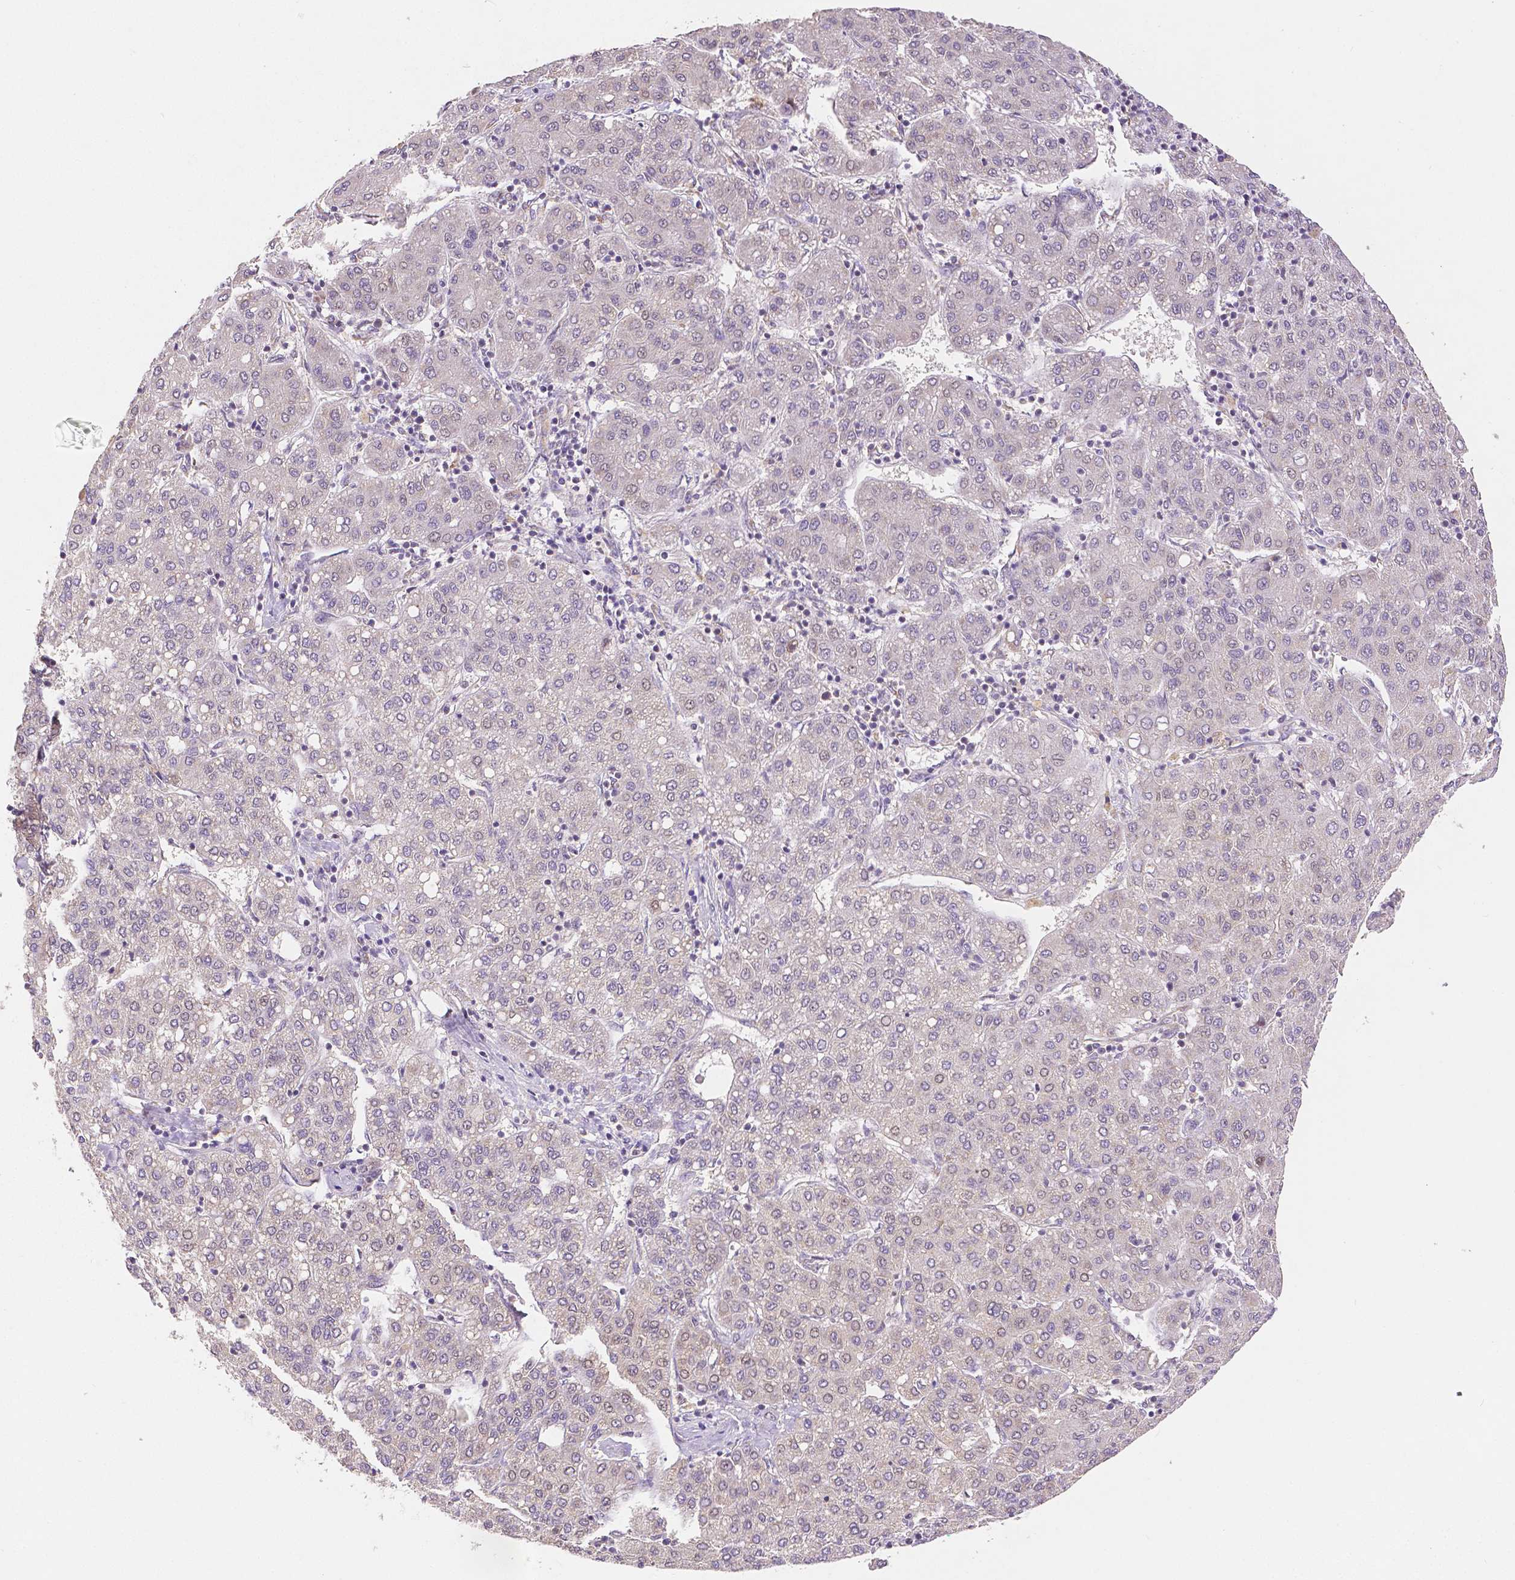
{"staining": {"intensity": "negative", "quantity": "none", "location": "none"}, "tissue": "liver cancer", "cell_type": "Tumor cells", "image_type": "cancer", "snomed": [{"axis": "morphology", "description": "Carcinoma, Hepatocellular, NOS"}, {"axis": "topography", "description": "Liver"}], "caption": "Photomicrograph shows no protein staining in tumor cells of hepatocellular carcinoma (liver) tissue. Nuclei are stained in blue.", "gene": "RHOT1", "patient": {"sex": "male", "age": 65}}